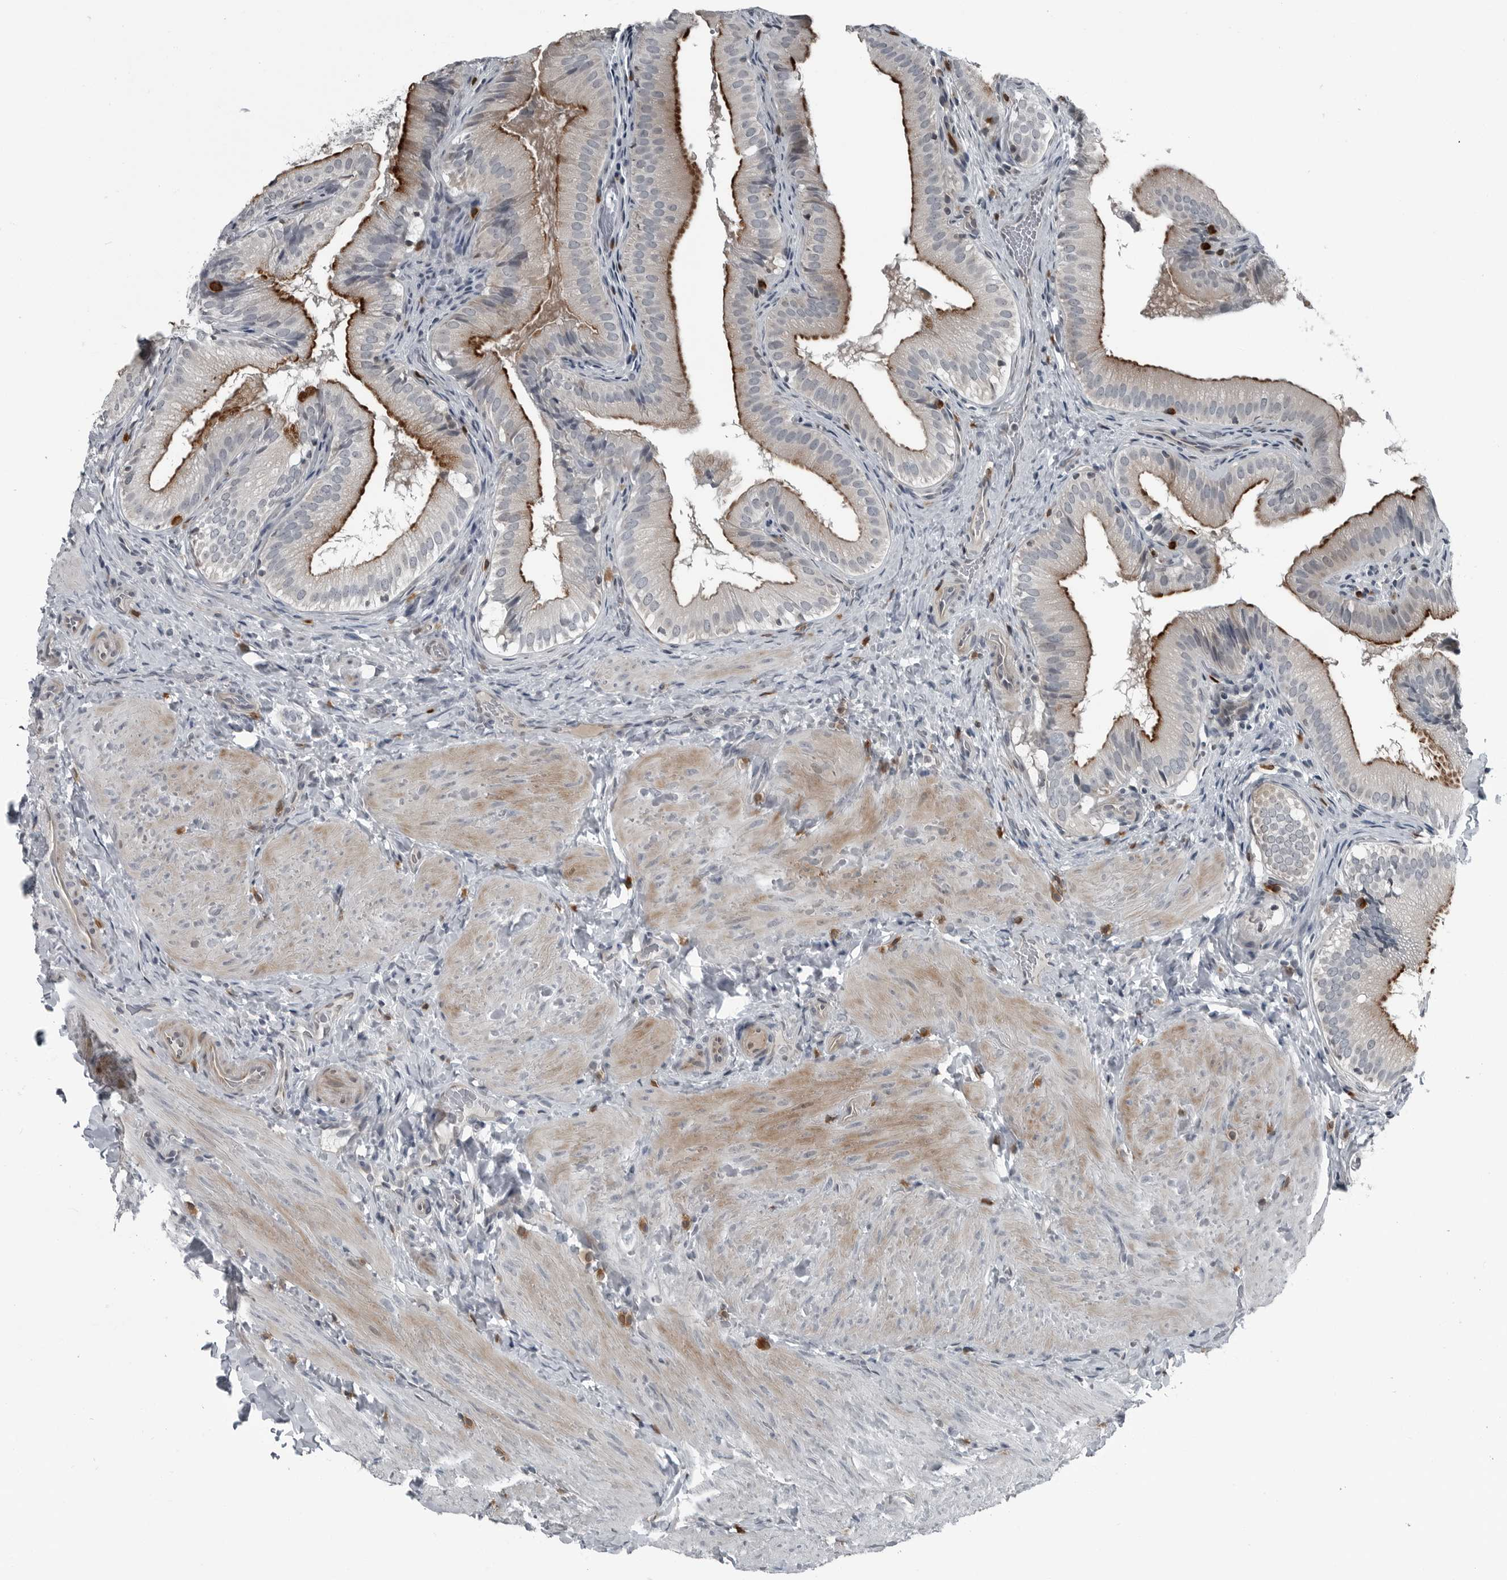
{"staining": {"intensity": "strong", "quantity": "25%-75%", "location": "cytoplasmic/membranous"}, "tissue": "gallbladder", "cell_type": "Glandular cells", "image_type": "normal", "snomed": [{"axis": "morphology", "description": "Normal tissue, NOS"}, {"axis": "topography", "description": "Gallbladder"}], "caption": "Immunohistochemistry (IHC) image of unremarkable gallbladder: gallbladder stained using immunohistochemistry (IHC) displays high levels of strong protein expression localized specifically in the cytoplasmic/membranous of glandular cells, appearing as a cytoplasmic/membranous brown color.", "gene": "GAK", "patient": {"sex": "female", "age": 30}}